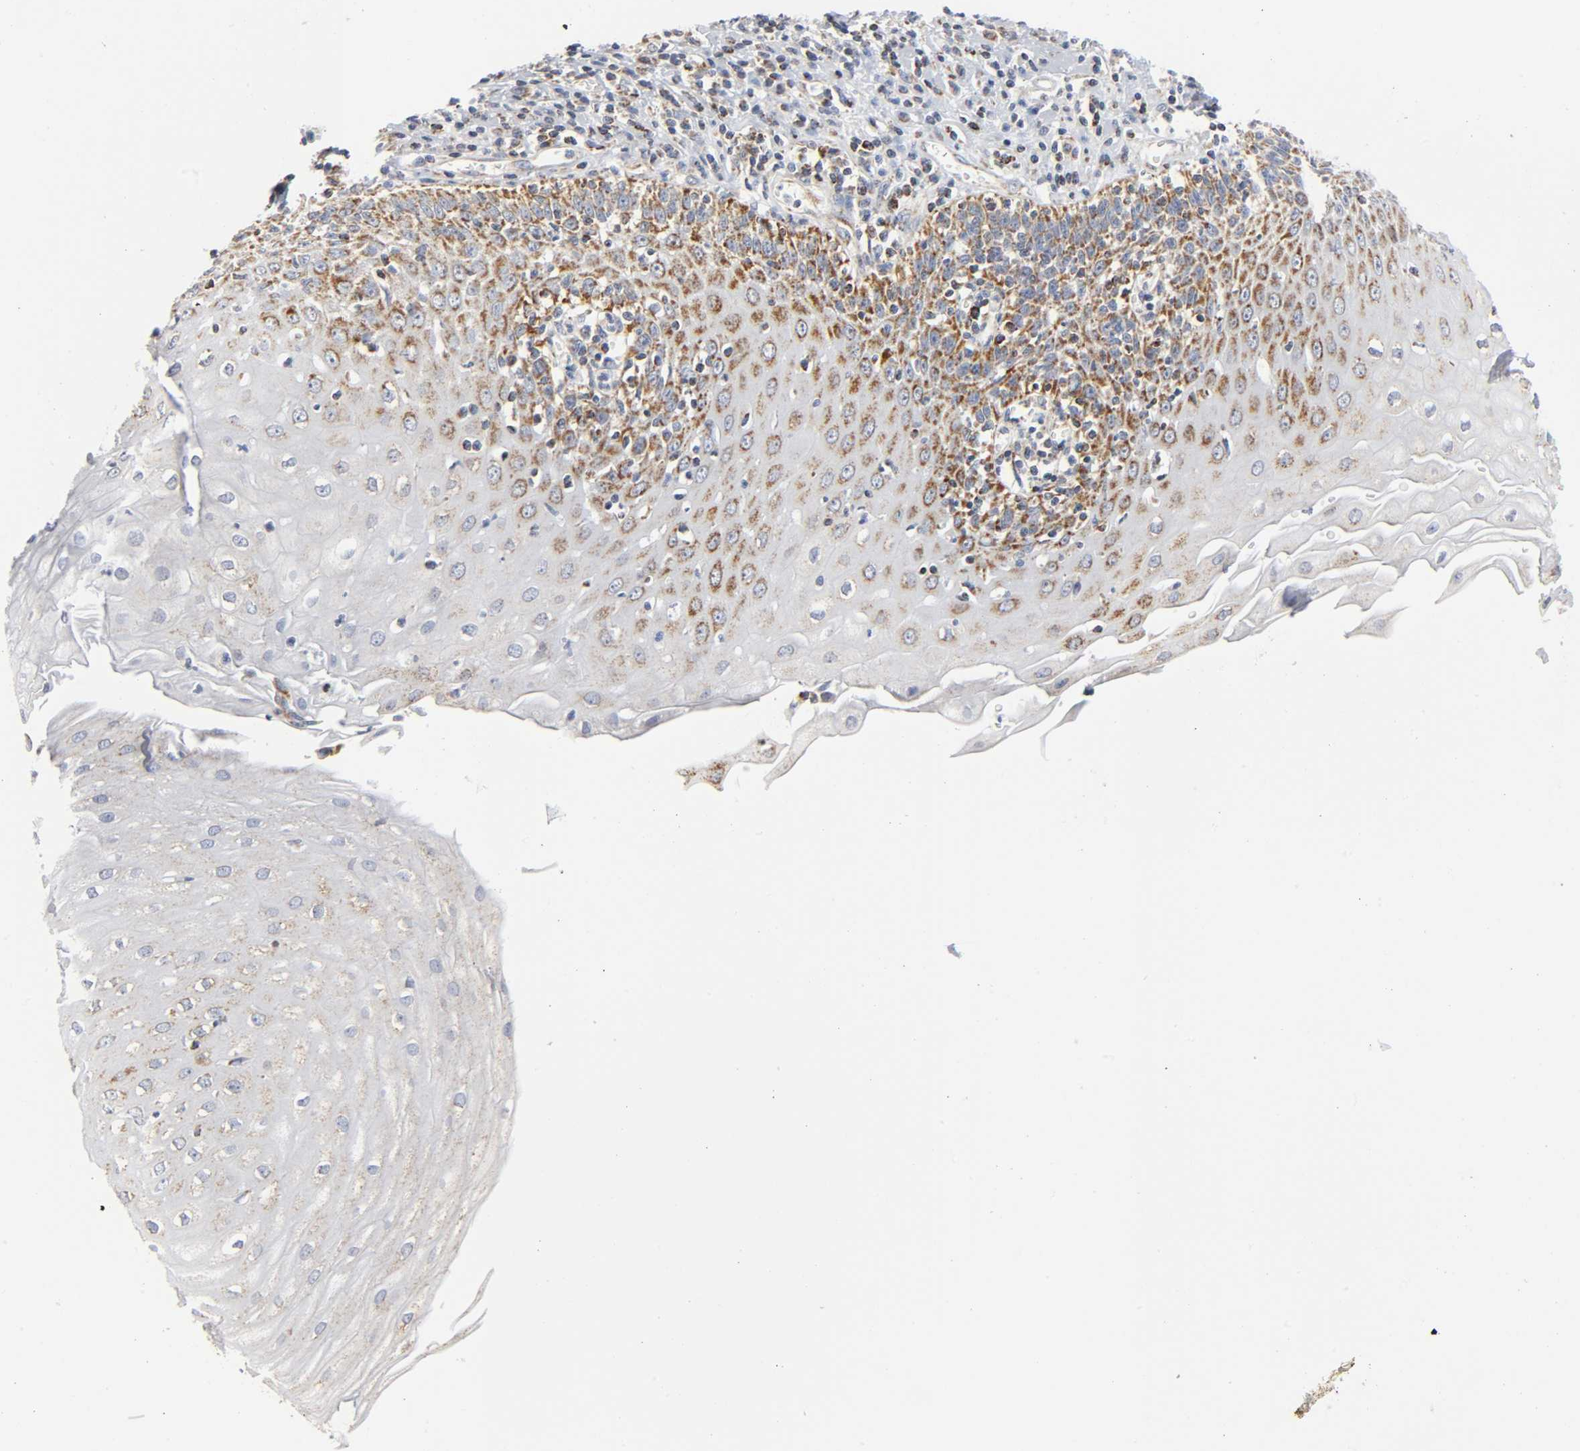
{"staining": {"intensity": "strong", "quantity": "25%-75%", "location": "cytoplasmic/membranous"}, "tissue": "esophagus", "cell_type": "Squamous epithelial cells", "image_type": "normal", "snomed": [{"axis": "morphology", "description": "Normal tissue, NOS"}, {"axis": "morphology", "description": "Squamous cell carcinoma, NOS"}, {"axis": "topography", "description": "Esophagus"}], "caption": "The image shows immunohistochemical staining of normal esophagus. There is strong cytoplasmic/membranous positivity is appreciated in approximately 25%-75% of squamous epithelial cells.", "gene": "BAK1", "patient": {"sex": "male", "age": 65}}